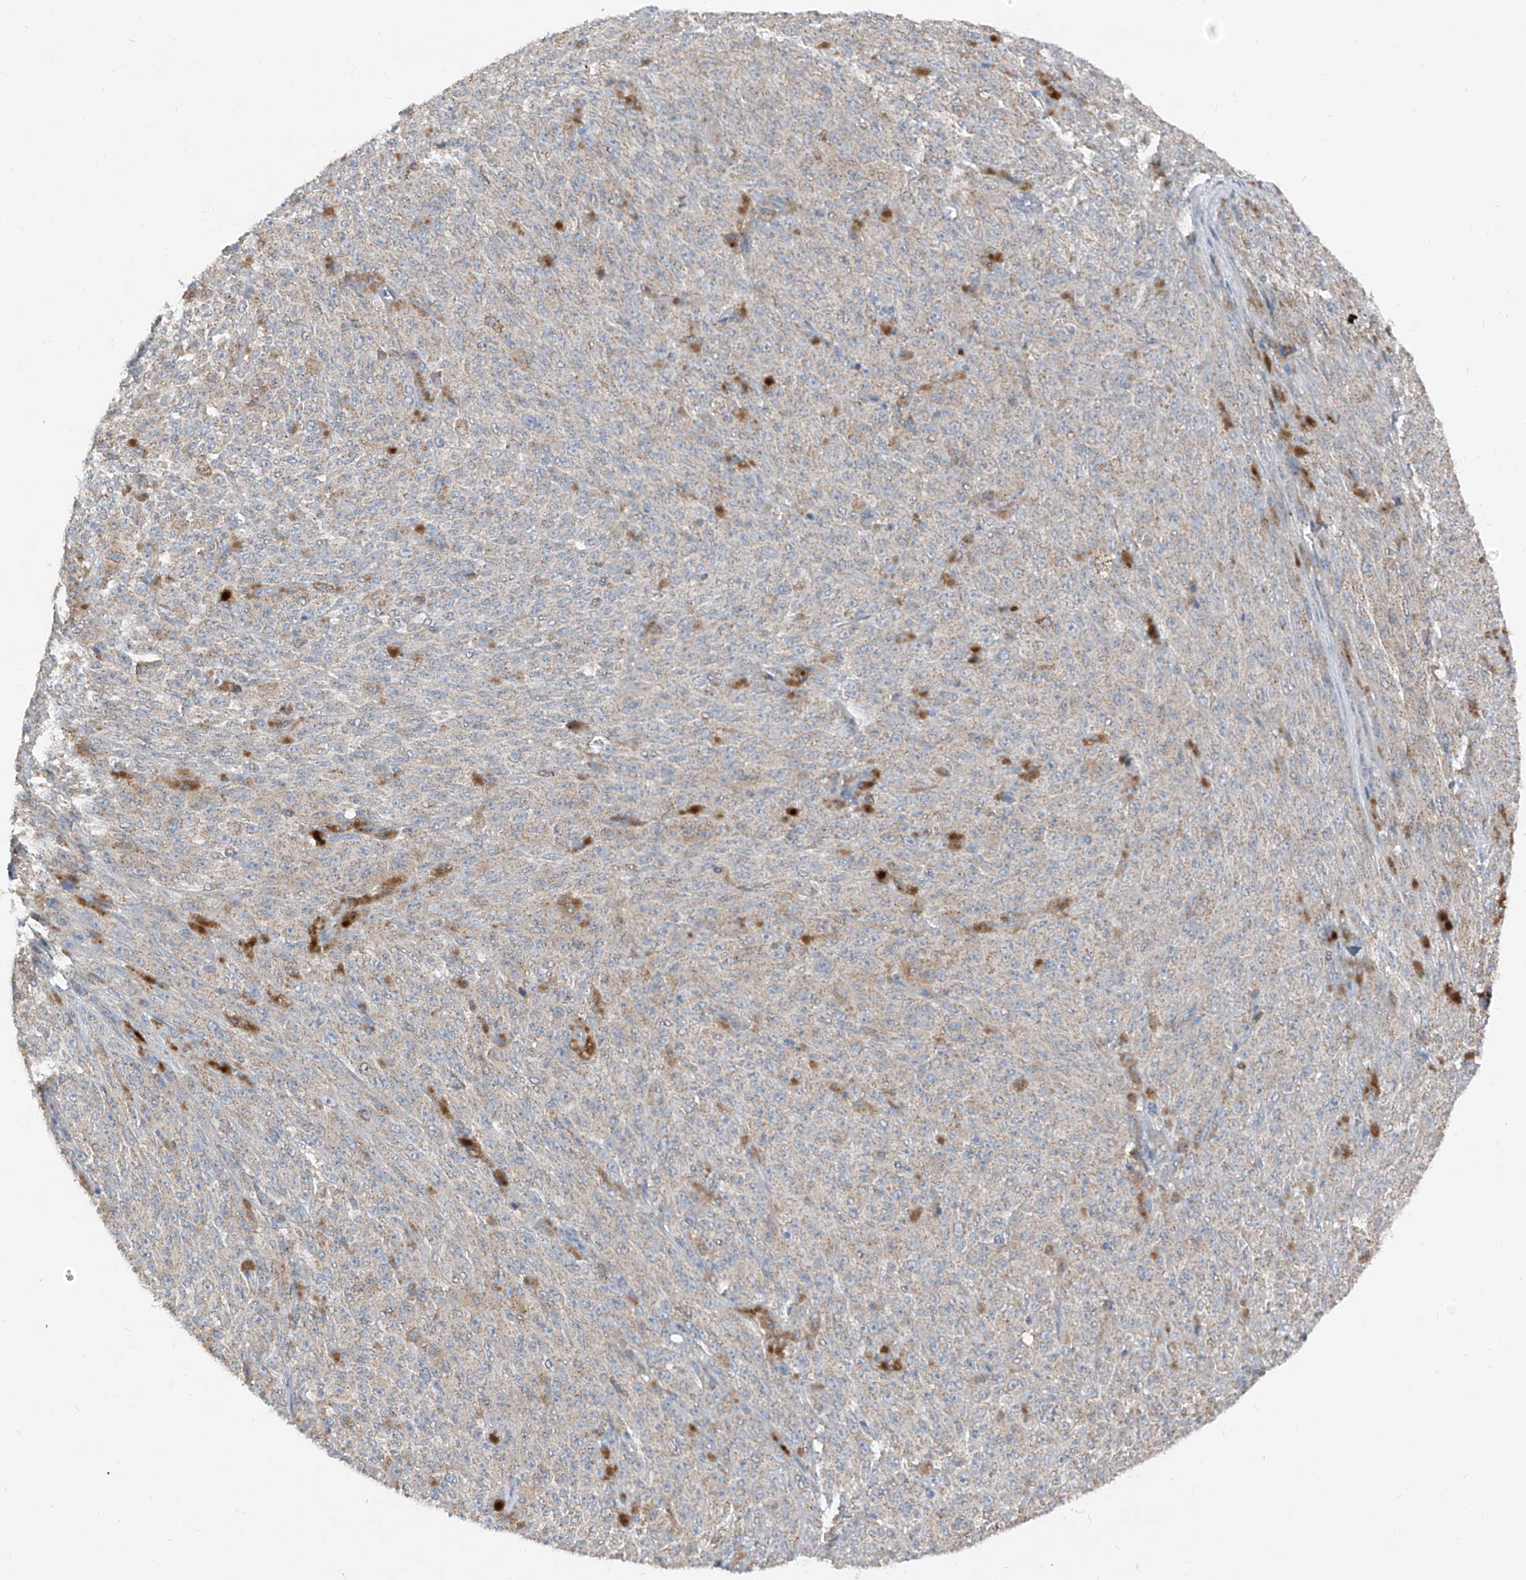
{"staining": {"intensity": "weak", "quantity": "<25%", "location": "cytoplasmic/membranous"}, "tissue": "melanoma", "cell_type": "Tumor cells", "image_type": "cancer", "snomed": [{"axis": "morphology", "description": "Malignant melanoma, NOS"}, {"axis": "topography", "description": "Skin"}], "caption": "The histopathology image shows no significant expression in tumor cells of melanoma.", "gene": "ABCD3", "patient": {"sex": "female", "age": 82}}